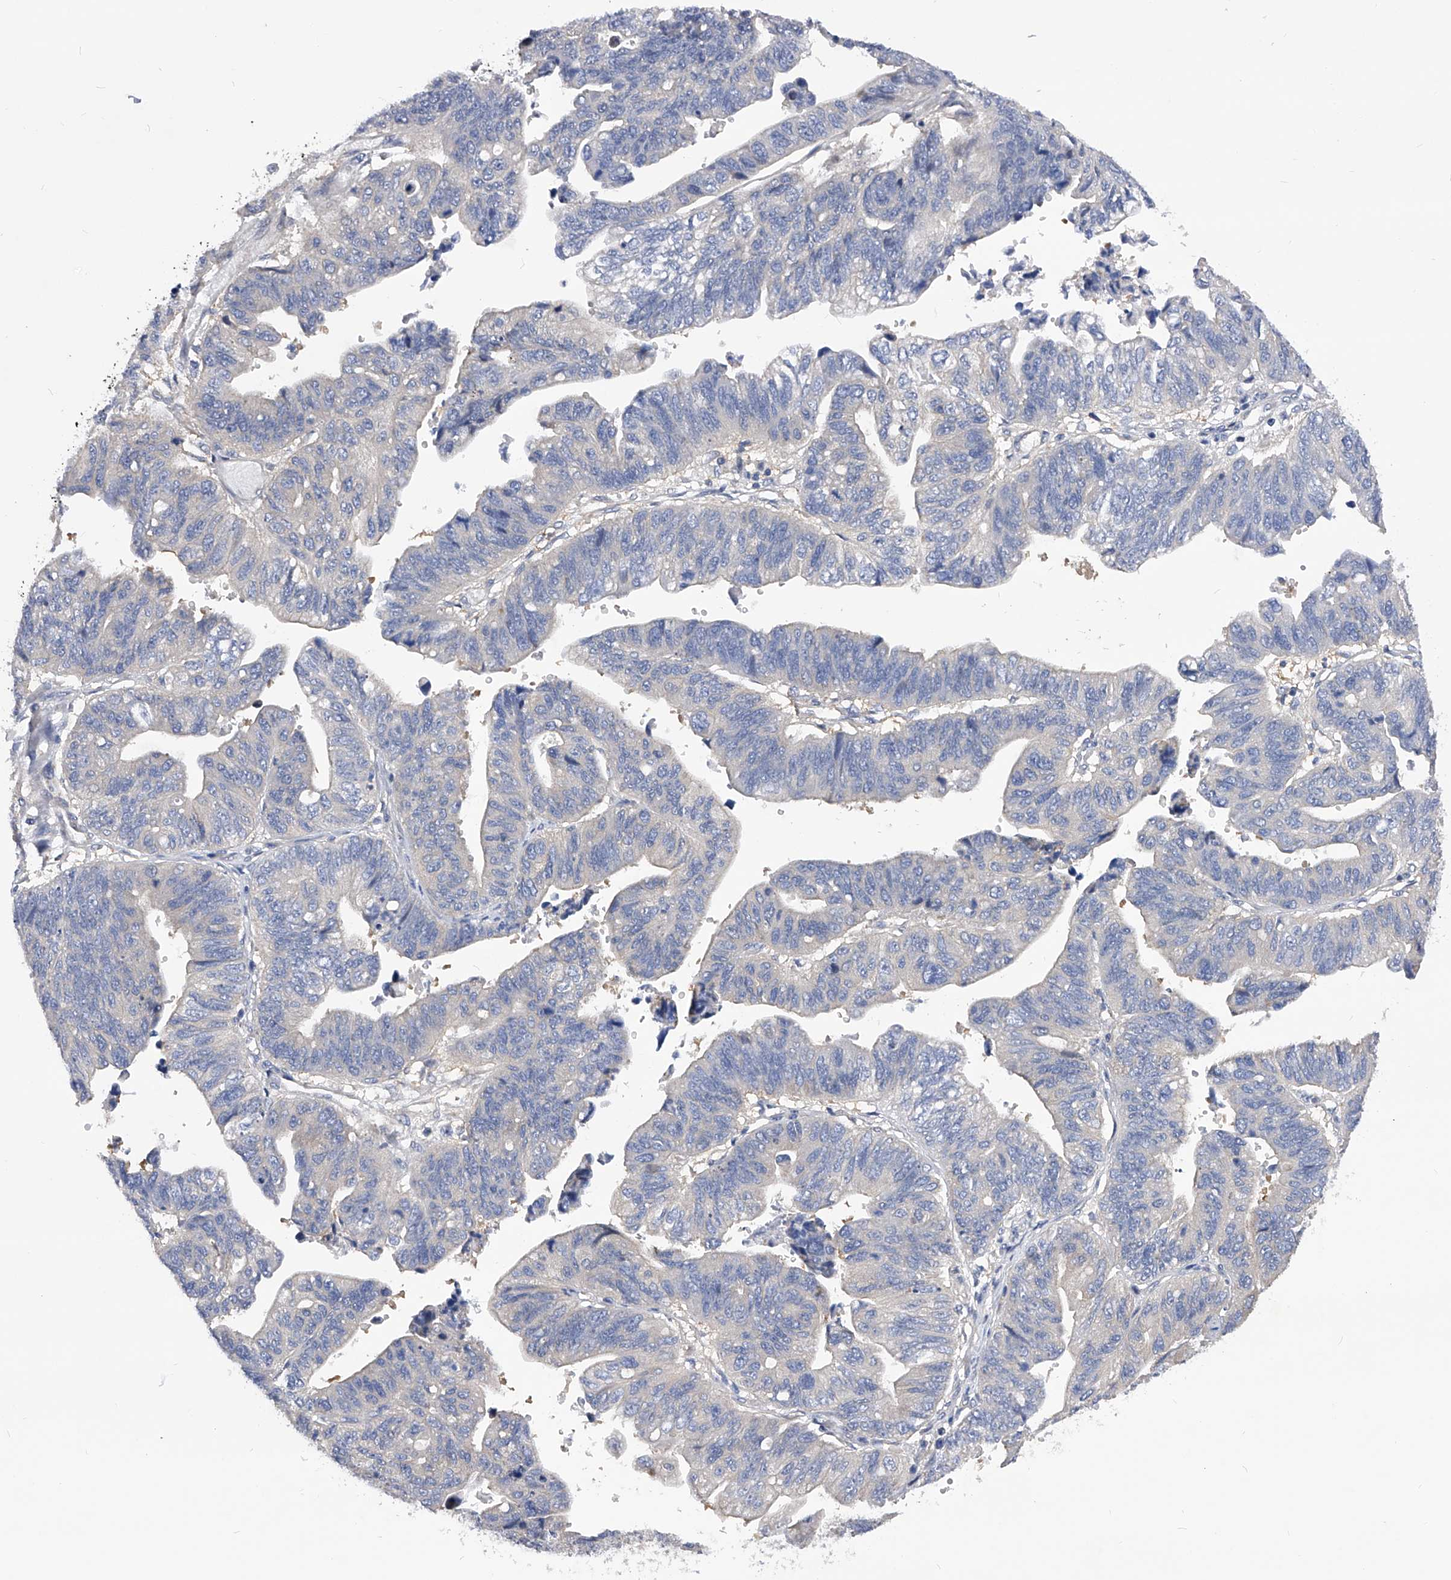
{"staining": {"intensity": "negative", "quantity": "none", "location": "none"}, "tissue": "stomach cancer", "cell_type": "Tumor cells", "image_type": "cancer", "snomed": [{"axis": "morphology", "description": "Adenocarcinoma, NOS"}, {"axis": "topography", "description": "Stomach"}], "caption": "This image is of stomach cancer stained with immunohistochemistry to label a protein in brown with the nuclei are counter-stained blue. There is no expression in tumor cells. The staining was performed using DAB to visualize the protein expression in brown, while the nuclei were stained in blue with hematoxylin (Magnification: 20x).", "gene": "PPP5C", "patient": {"sex": "male", "age": 59}}